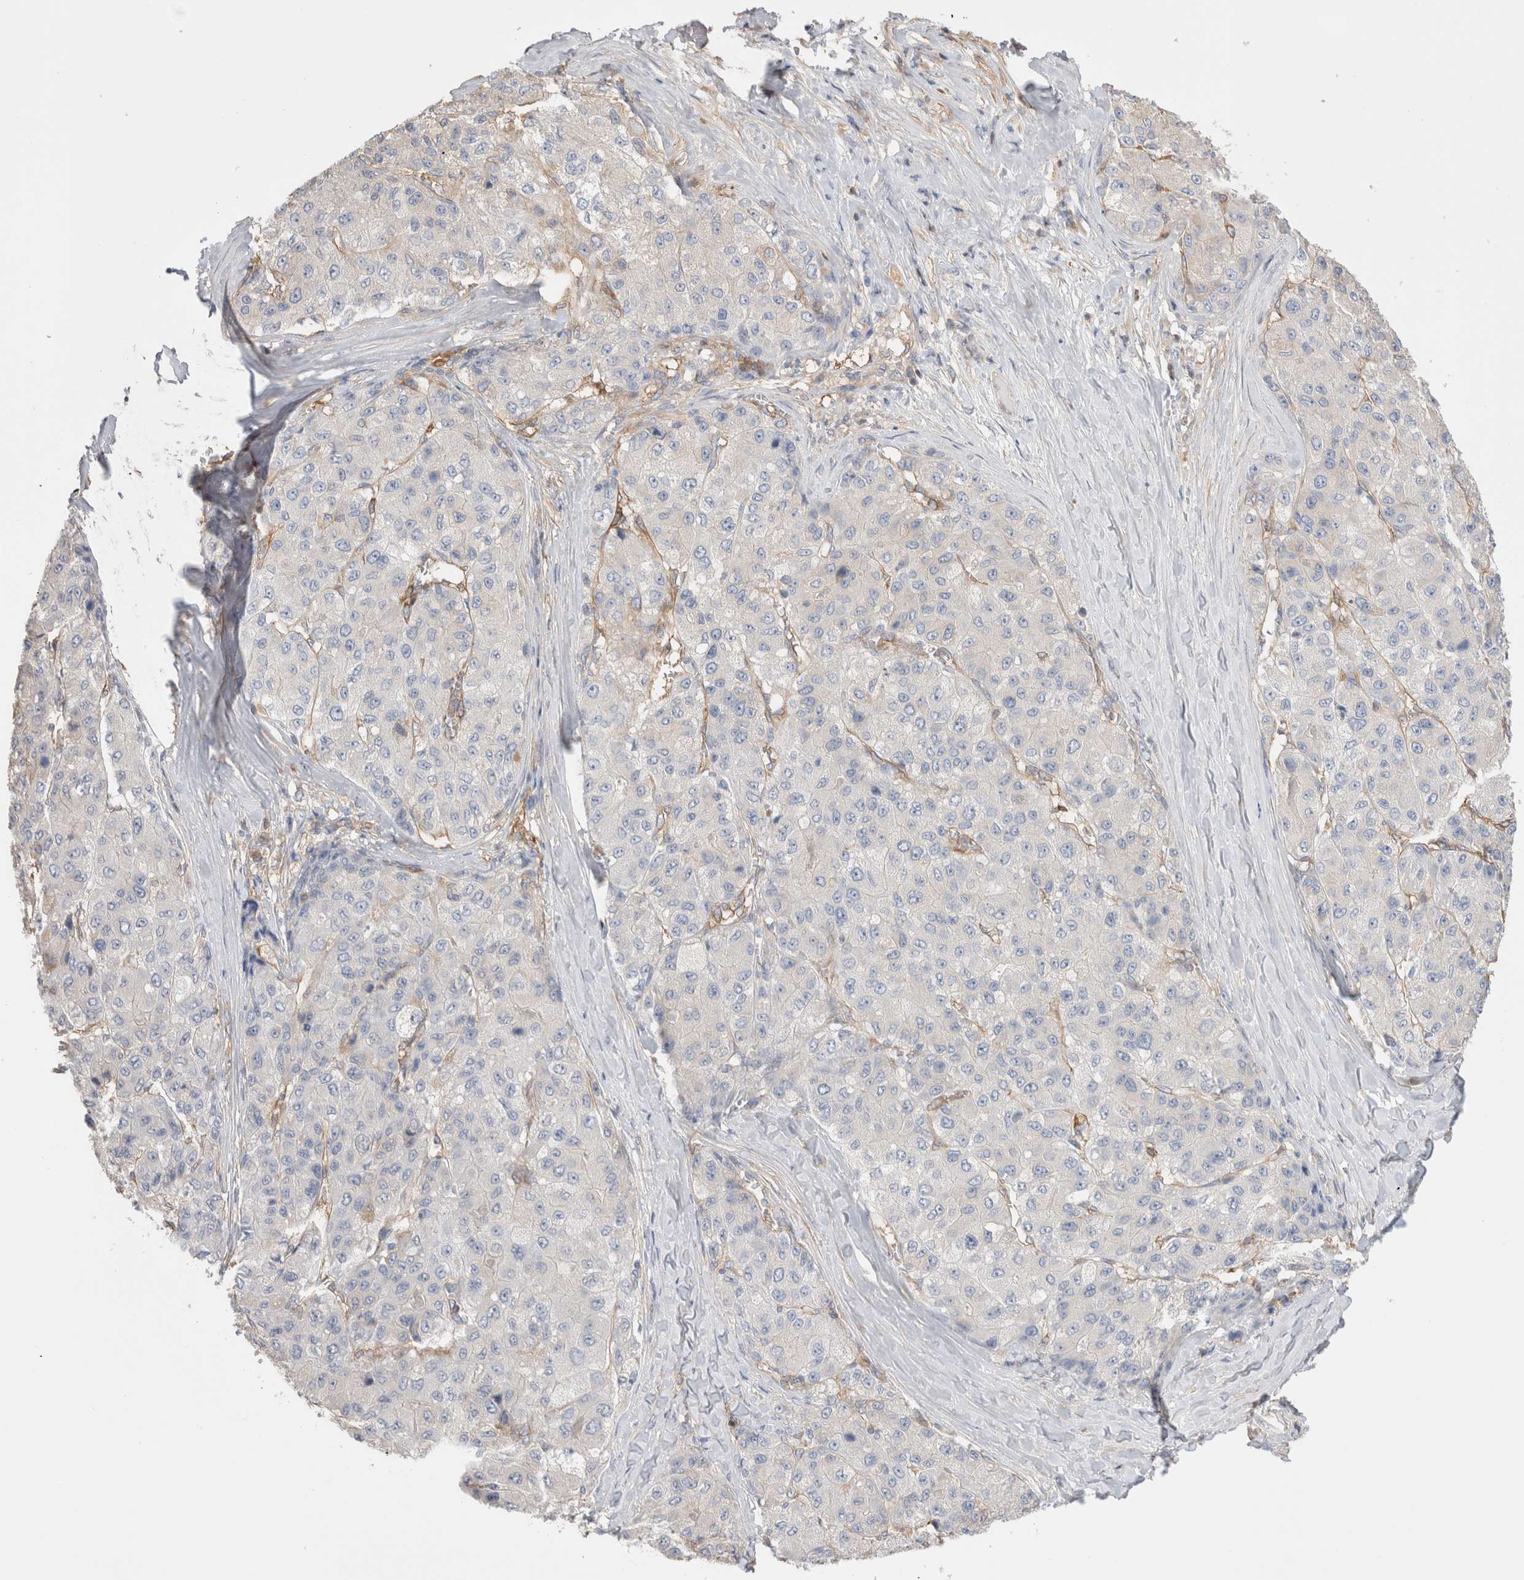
{"staining": {"intensity": "negative", "quantity": "none", "location": "none"}, "tissue": "liver cancer", "cell_type": "Tumor cells", "image_type": "cancer", "snomed": [{"axis": "morphology", "description": "Carcinoma, Hepatocellular, NOS"}, {"axis": "topography", "description": "Liver"}], "caption": "Protein analysis of liver cancer (hepatocellular carcinoma) demonstrates no significant staining in tumor cells.", "gene": "CAPN2", "patient": {"sex": "male", "age": 80}}